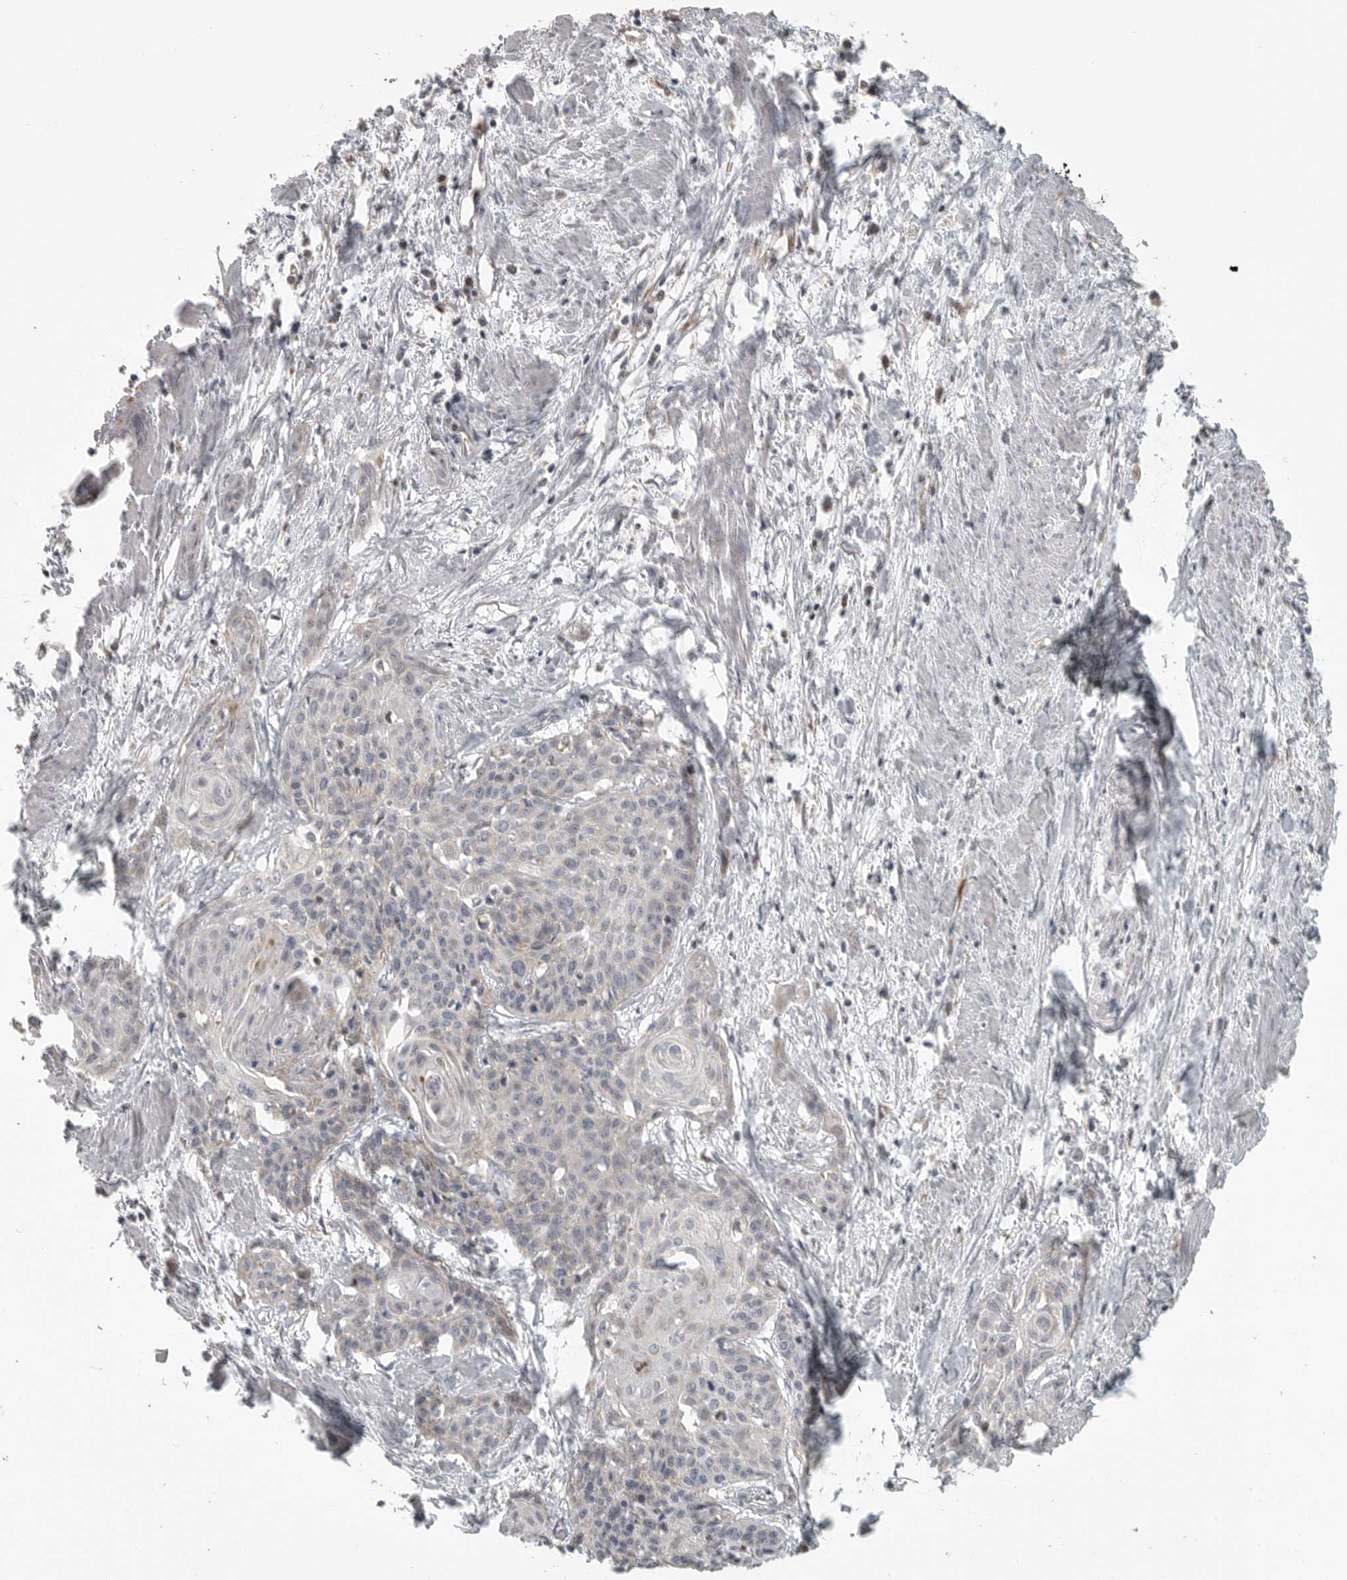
{"staining": {"intensity": "negative", "quantity": "none", "location": "none"}, "tissue": "cervical cancer", "cell_type": "Tumor cells", "image_type": "cancer", "snomed": [{"axis": "morphology", "description": "Squamous cell carcinoma, NOS"}, {"axis": "topography", "description": "Cervix"}], "caption": "DAB (3,3'-diaminobenzidine) immunohistochemical staining of cervical squamous cell carcinoma demonstrates no significant expression in tumor cells.", "gene": "RXFP3", "patient": {"sex": "female", "age": 57}}